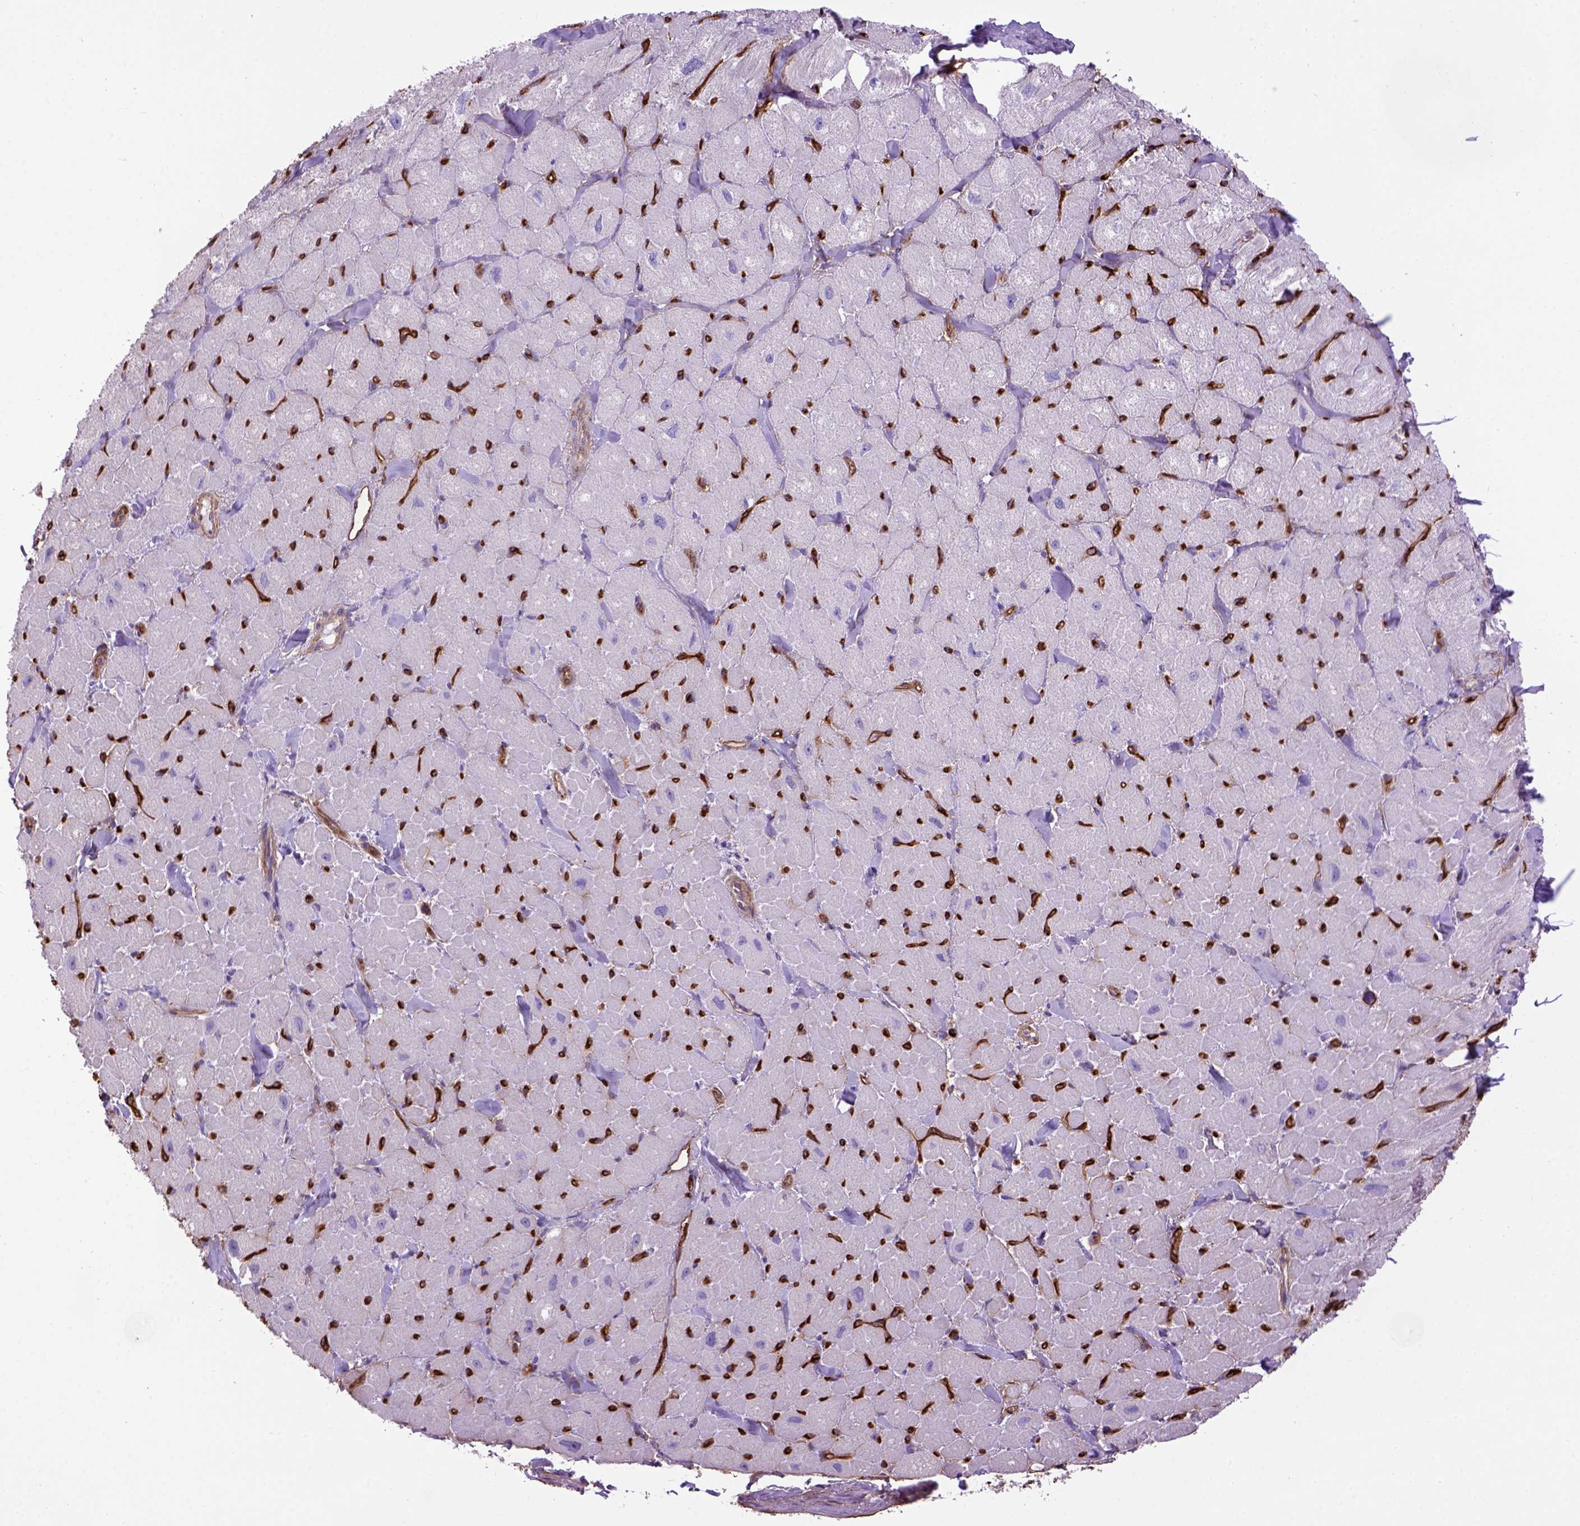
{"staining": {"intensity": "negative", "quantity": "none", "location": "none"}, "tissue": "heart muscle", "cell_type": "Cardiomyocytes", "image_type": "normal", "snomed": [{"axis": "morphology", "description": "Normal tissue, NOS"}, {"axis": "topography", "description": "Heart"}], "caption": "Immunohistochemistry of benign heart muscle displays no positivity in cardiomyocytes.", "gene": "ENG", "patient": {"sex": "male", "age": 60}}